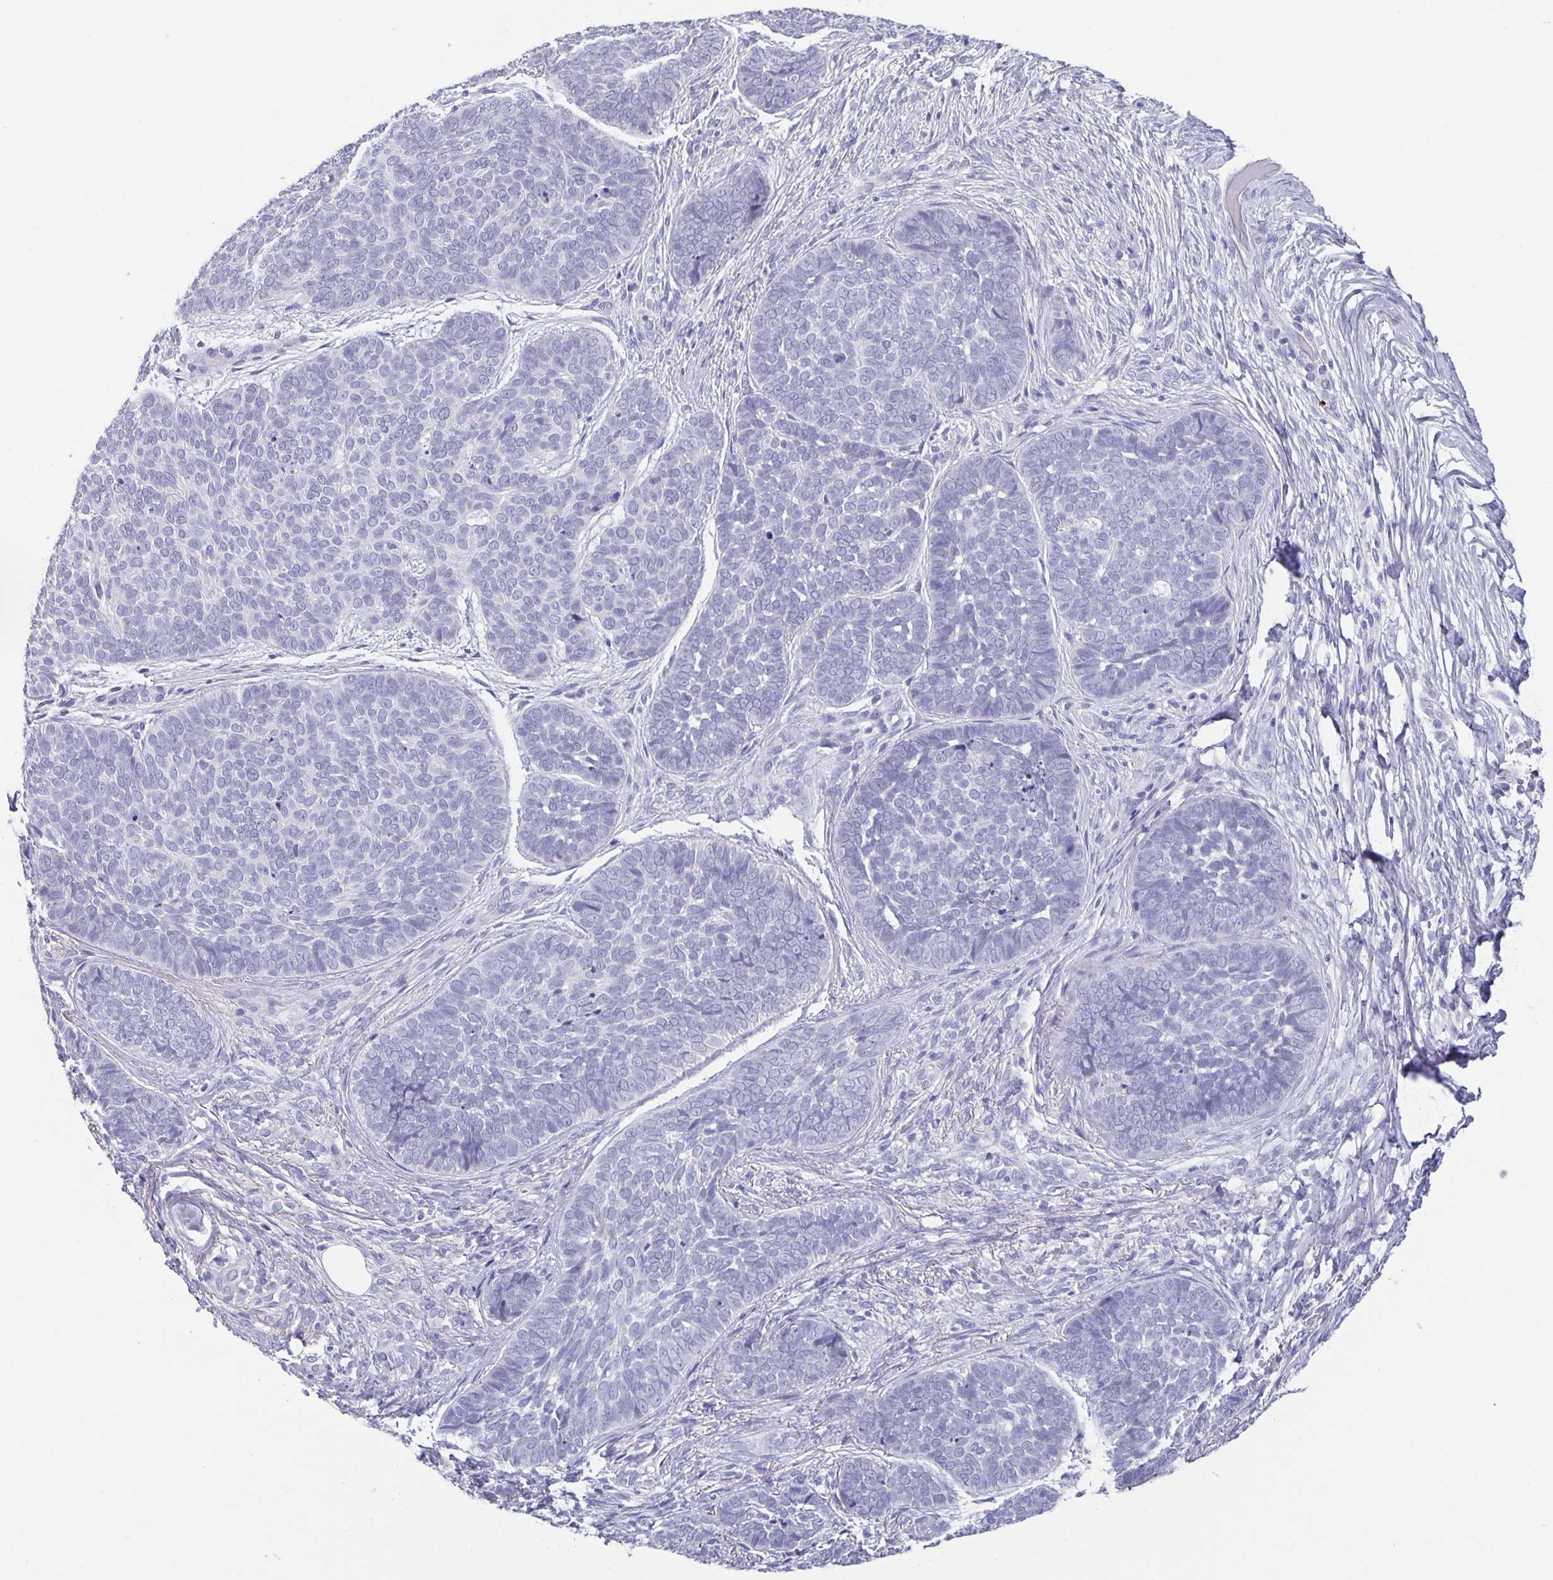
{"staining": {"intensity": "negative", "quantity": "none", "location": "none"}, "tissue": "skin cancer", "cell_type": "Tumor cells", "image_type": "cancer", "snomed": [{"axis": "morphology", "description": "Basal cell carcinoma"}, {"axis": "topography", "description": "Skin"}, {"axis": "topography", "description": "Skin of nose"}], "caption": "Basal cell carcinoma (skin) stained for a protein using immunohistochemistry demonstrates no staining tumor cells.", "gene": "GDF15", "patient": {"sex": "female", "age": 81}}